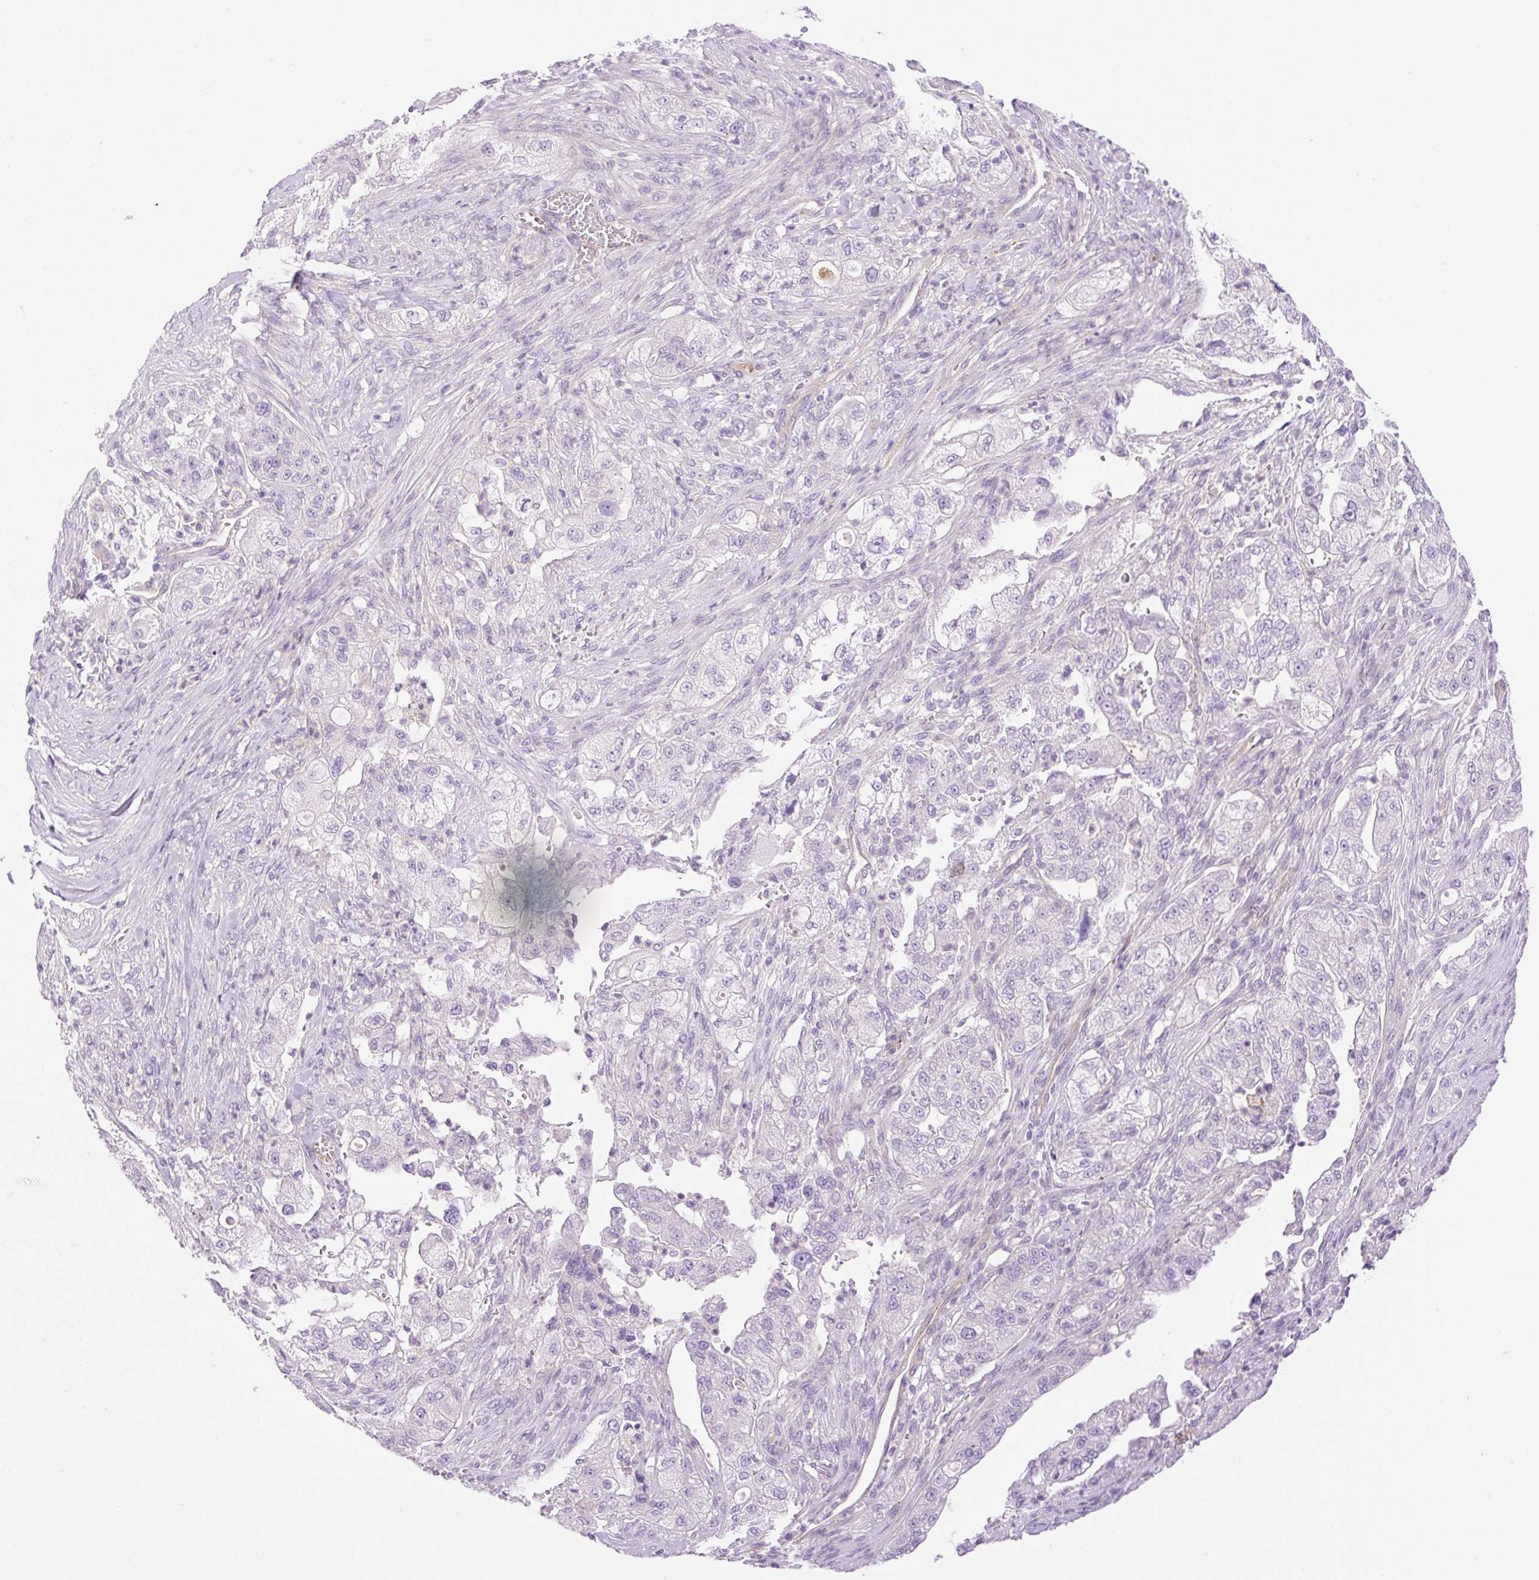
{"staining": {"intensity": "negative", "quantity": "none", "location": "none"}, "tissue": "pancreatic cancer", "cell_type": "Tumor cells", "image_type": "cancer", "snomed": [{"axis": "morphology", "description": "Adenocarcinoma, NOS"}, {"axis": "topography", "description": "Pancreas"}], "caption": "Tumor cells are negative for brown protein staining in pancreatic cancer.", "gene": "EHD3", "patient": {"sex": "female", "age": 78}}